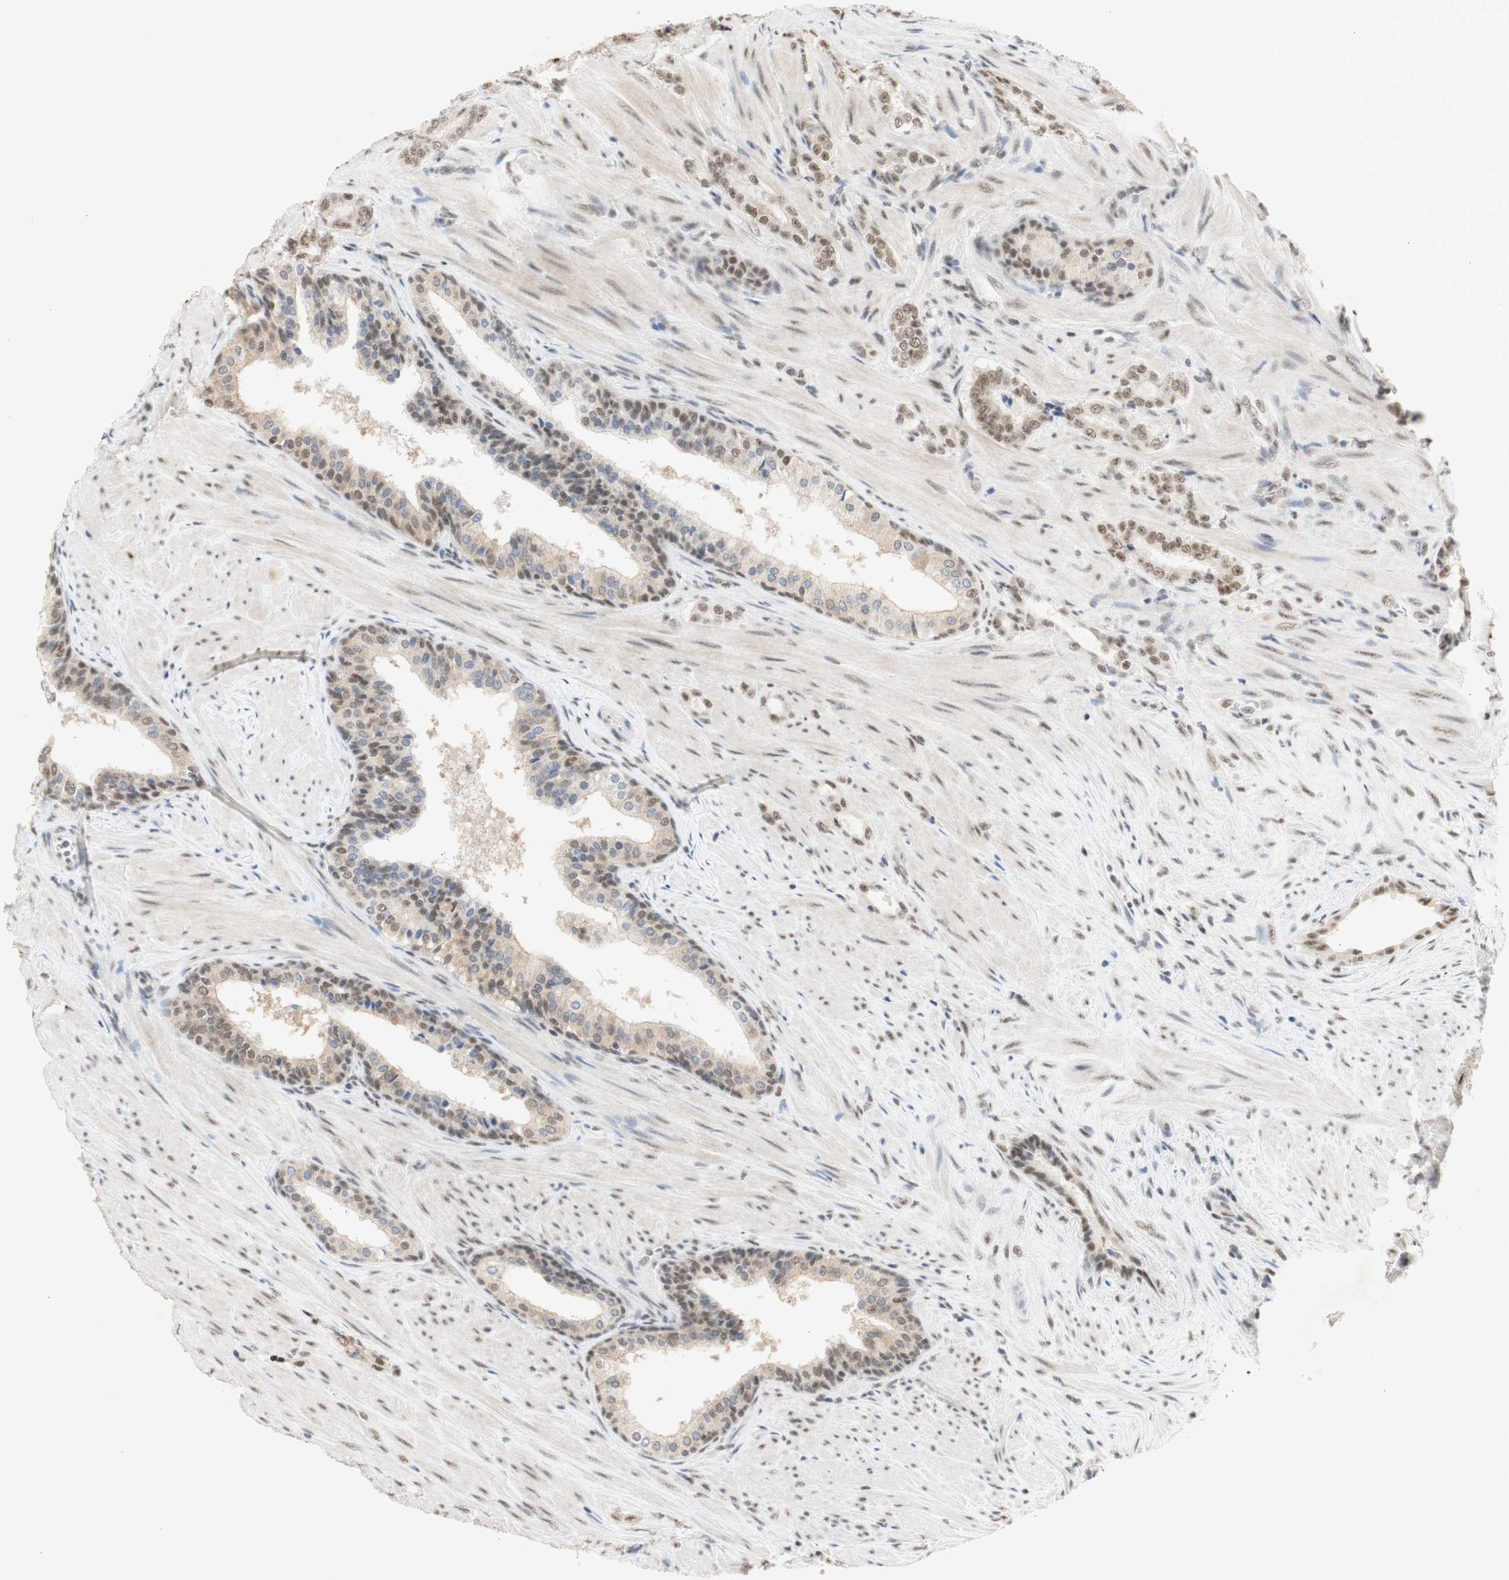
{"staining": {"intensity": "moderate", "quantity": ">75%", "location": "nuclear"}, "tissue": "prostate cancer", "cell_type": "Tumor cells", "image_type": "cancer", "snomed": [{"axis": "morphology", "description": "Adenocarcinoma, Low grade"}, {"axis": "topography", "description": "Prostate"}], "caption": "An image of adenocarcinoma (low-grade) (prostate) stained for a protein exhibits moderate nuclear brown staining in tumor cells.", "gene": "SNRPB", "patient": {"sex": "male", "age": 60}}